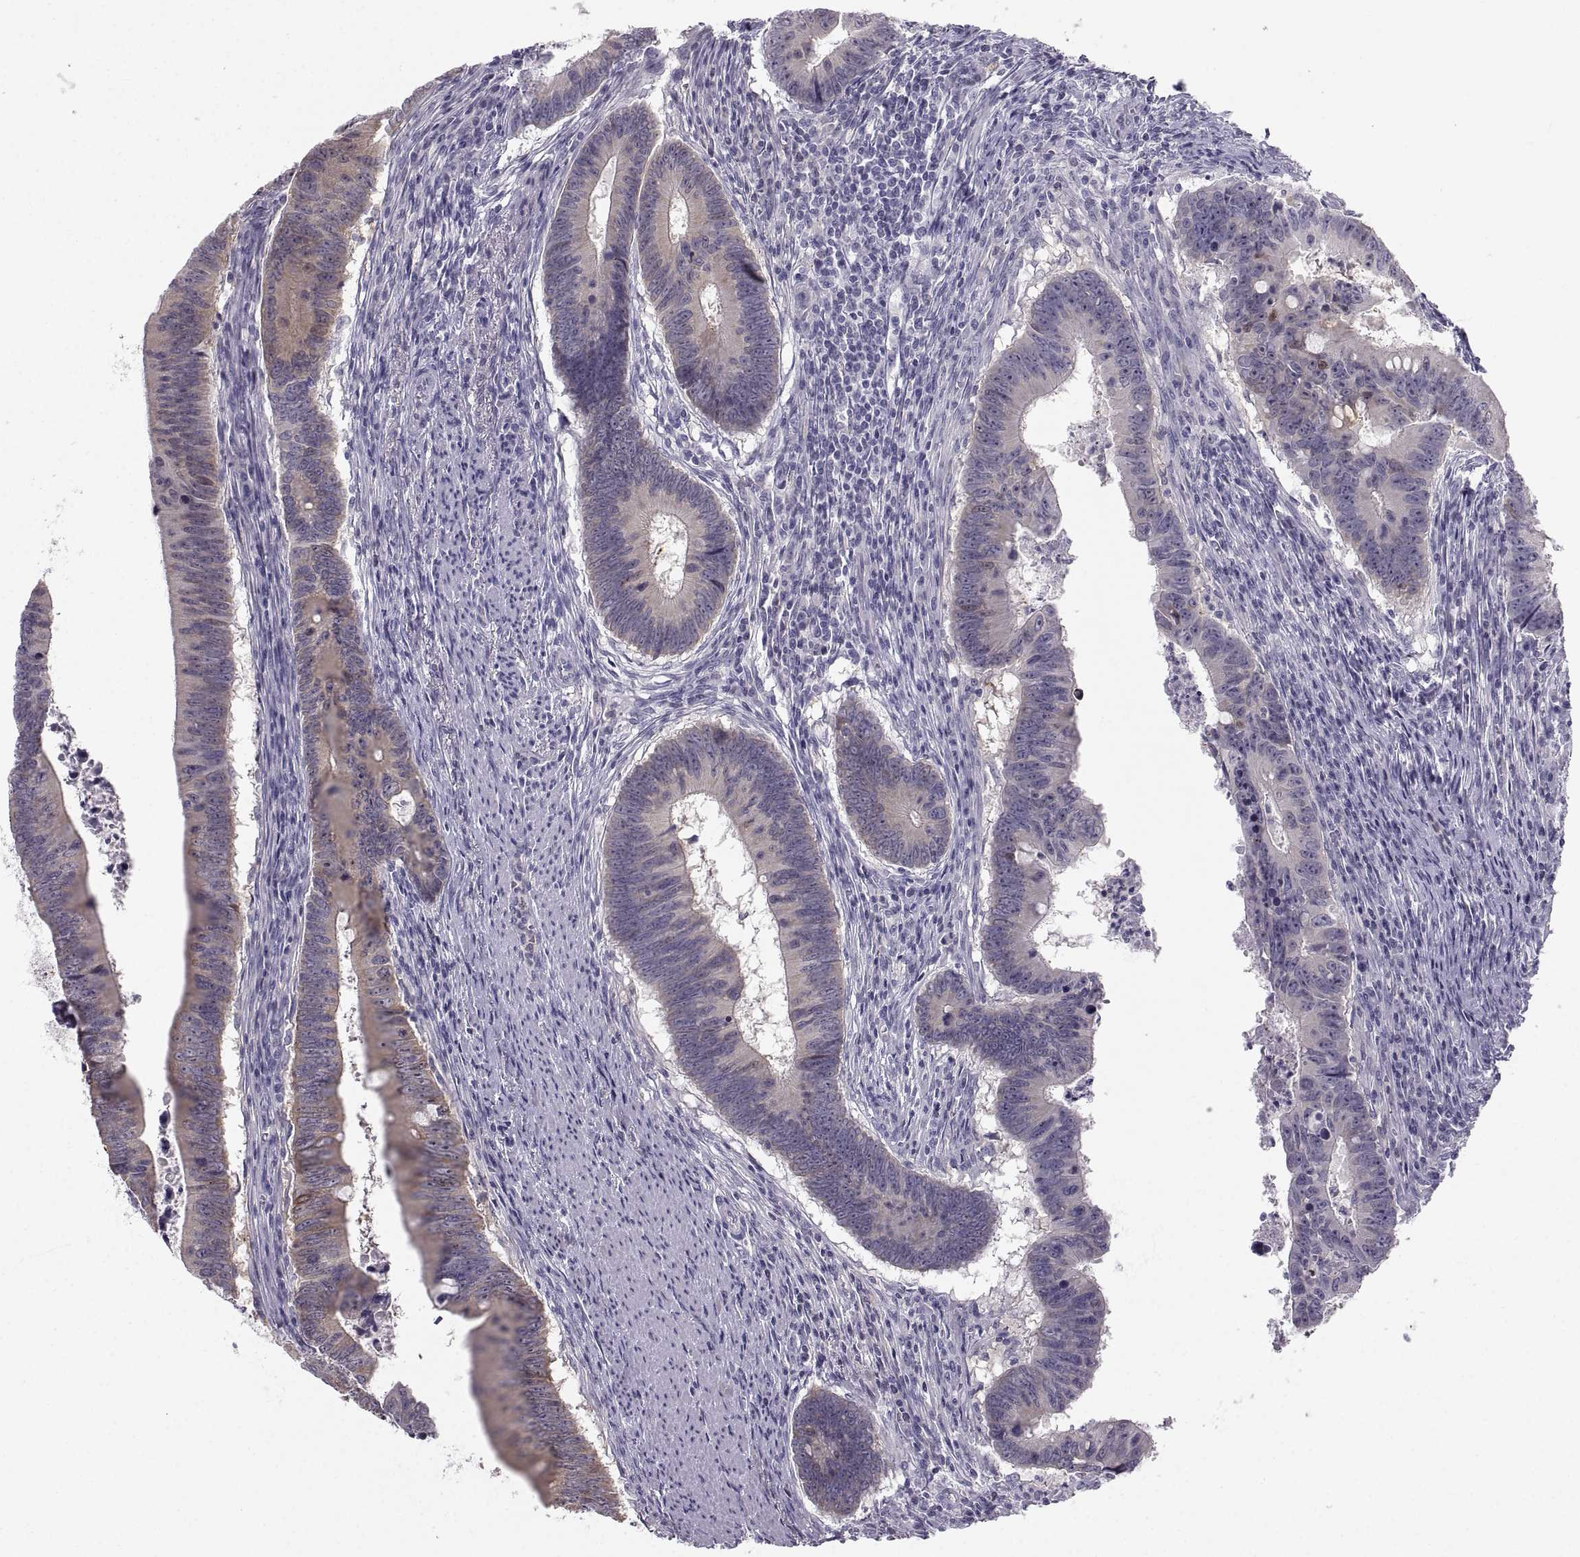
{"staining": {"intensity": "weak", "quantity": "<25%", "location": "cytoplasmic/membranous,nuclear"}, "tissue": "colorectal cancer", "cell_type": "Tumor cells", "image_type": "cancer", "snomed": [{"axis": "morphology", "description": "Adenocarcinoma, NOS"}, {"axis": "topography", "description": "Colon"}], "caption": "This is an IHC image of human colorectal adenocarcinoma. There is no positivity in tumor cells.", "gene": "ZNF185", "patient": {"sex": "female", "age": 87}}